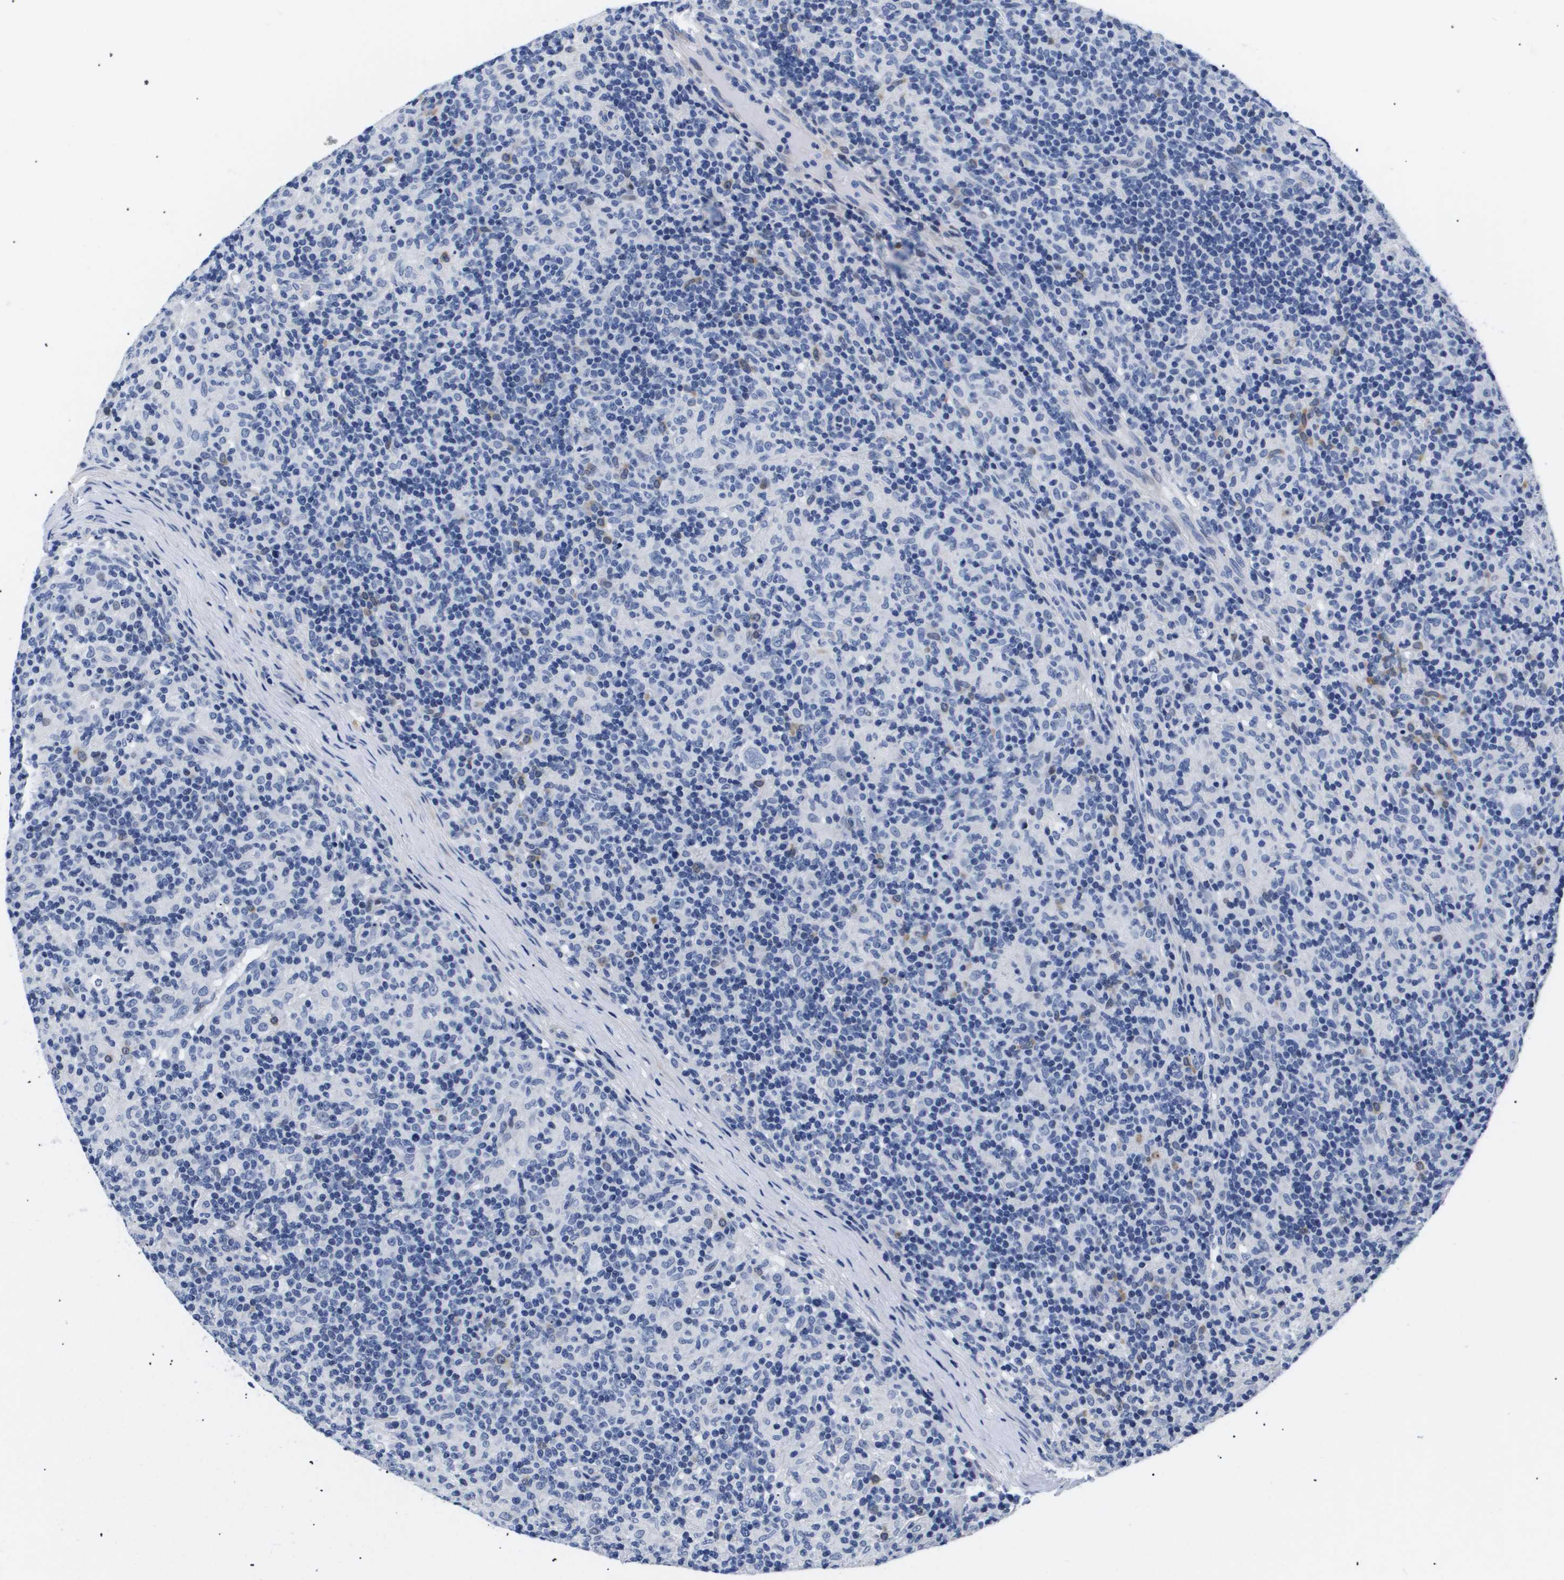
{"staining": {"intensity": "negative", "quantity": "none", "location": "none"}, "tissue": "lymphoma", "cell_type": "Tumor cells", "image_type": "cancer", "snomed": [{"axis": "morphology", "description": "Hodgkin's disease, NOS"}, {"axis": "topography", "description": "Lymph node"}], "caption": "Micrograph shows no significant protein positivity in tumor cells of Hodgkin's disease.", "gene": "SHD", "patient": {"sex": "male", "age": 70}}